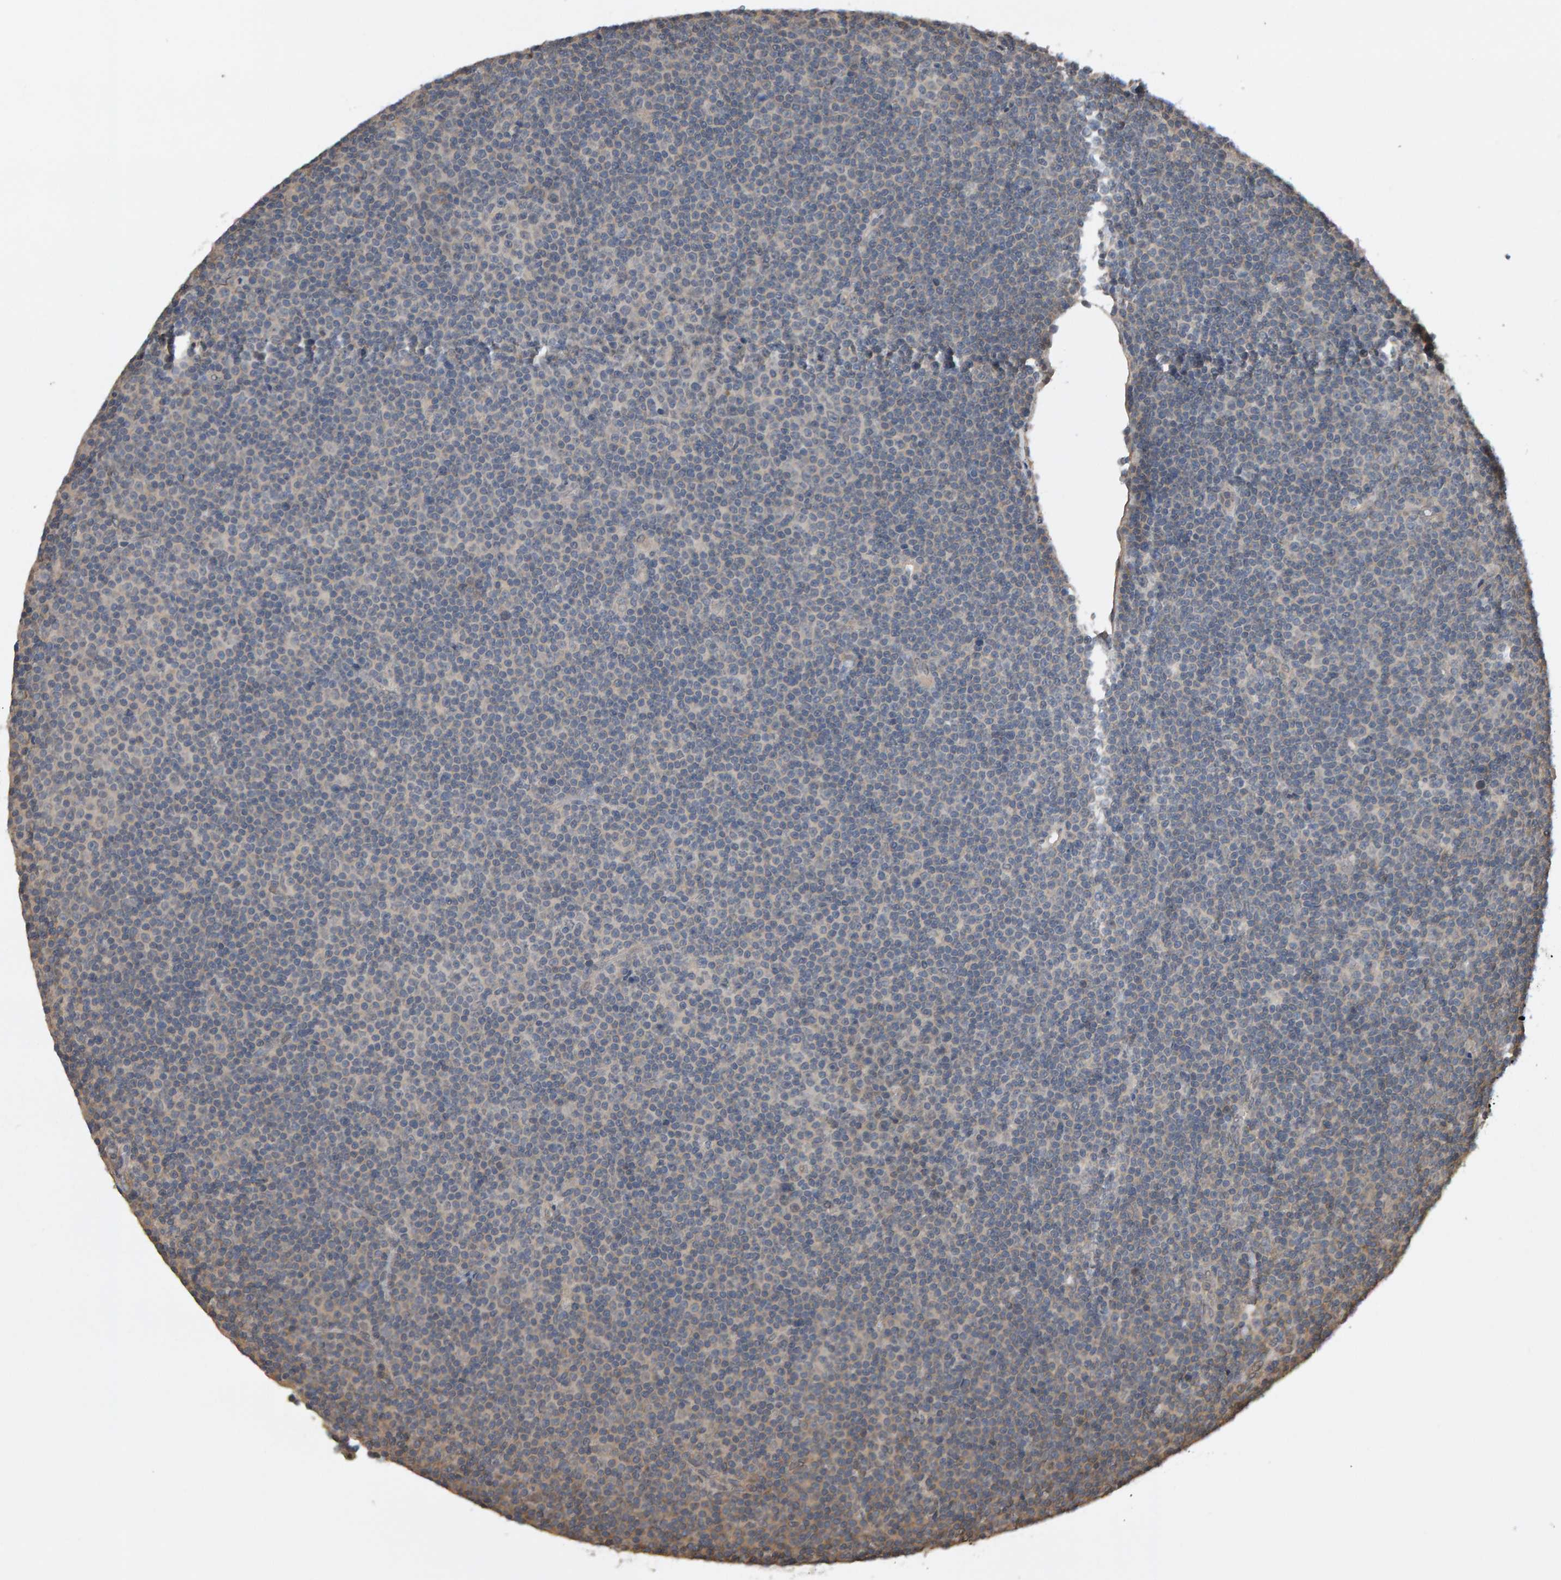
{"staining": {"intensity": "negative", "quantity": "none", "location": "none"}, "tissue": "lymphoma", "cell_type": "Tumor cells", "image_type": "cancer", "snomed": [{"axis": "morphology", "description": "Malignant lymphoma, non-Hodgkin's type, Low grade"}, {"axis": "topography", "description": "Lymph node"}], "caption": "DAB (3,3'-diaminobenzidine) immunohistochemical staining of human malignant lymphoma, non-Hodgkin's type (low-grade) displays no significant staining in tumor cells.", "gene": "COASY", "patient": {"sex": "female", "age": 67}}